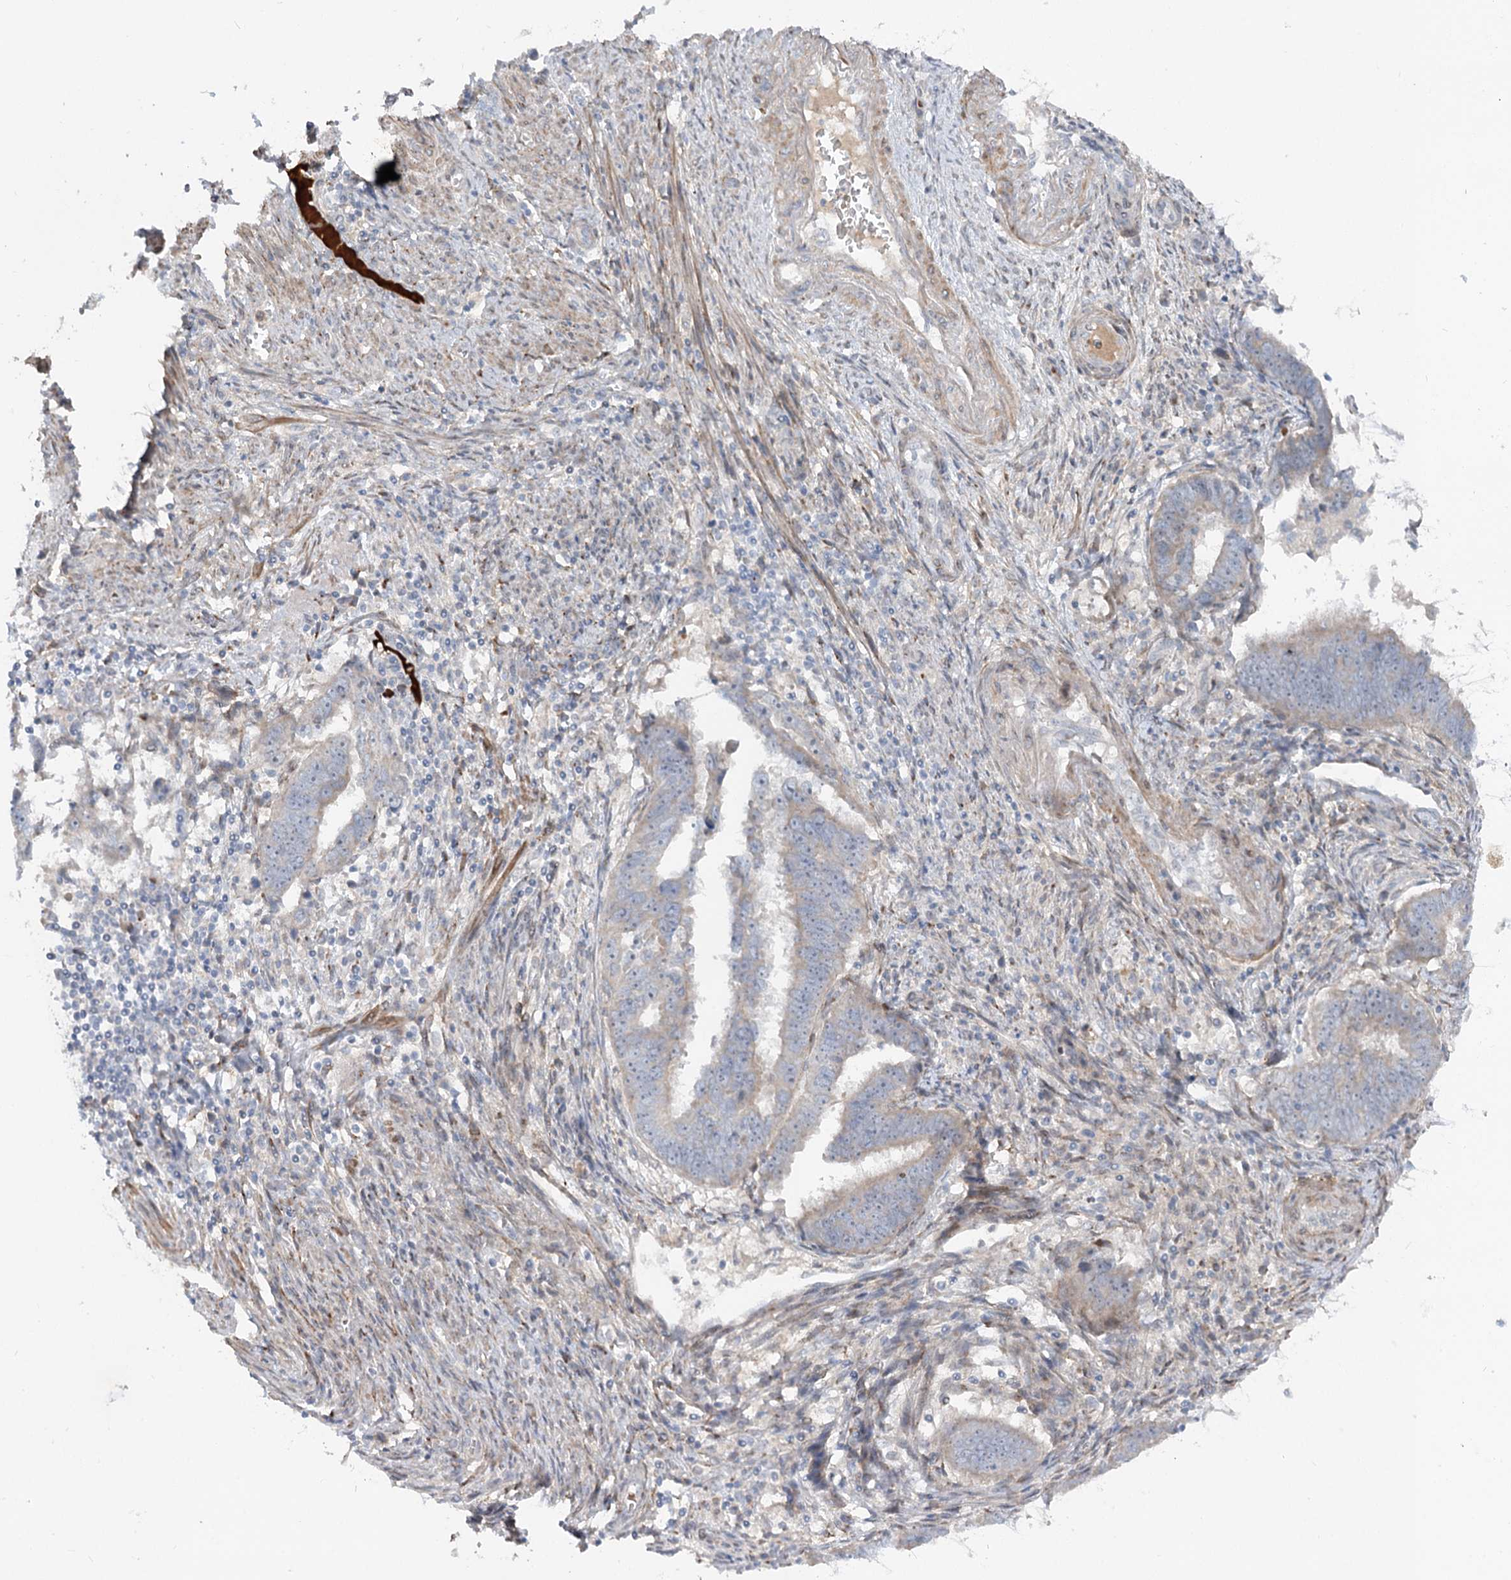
{"staining": {"intensity": "weak", "quantity": "<25%", "location": "cytoplasmic/membranous"}, "tissue": "endometrial cancer", "cell_type": "Tumor cells", "image_type": "cancer", "snomed": [{"axis": "morphology", "description": "Adenocarcinoma, NOS"}, {"axis": "topography", "description": "Endometrium"}], "caption": "This is a micrograph of immunohistochemistry staining of endometrial cancer, which shows no staining in tumor cells.", "gene": "FGF19", "patient": {"sex": "female", "age": 75}}